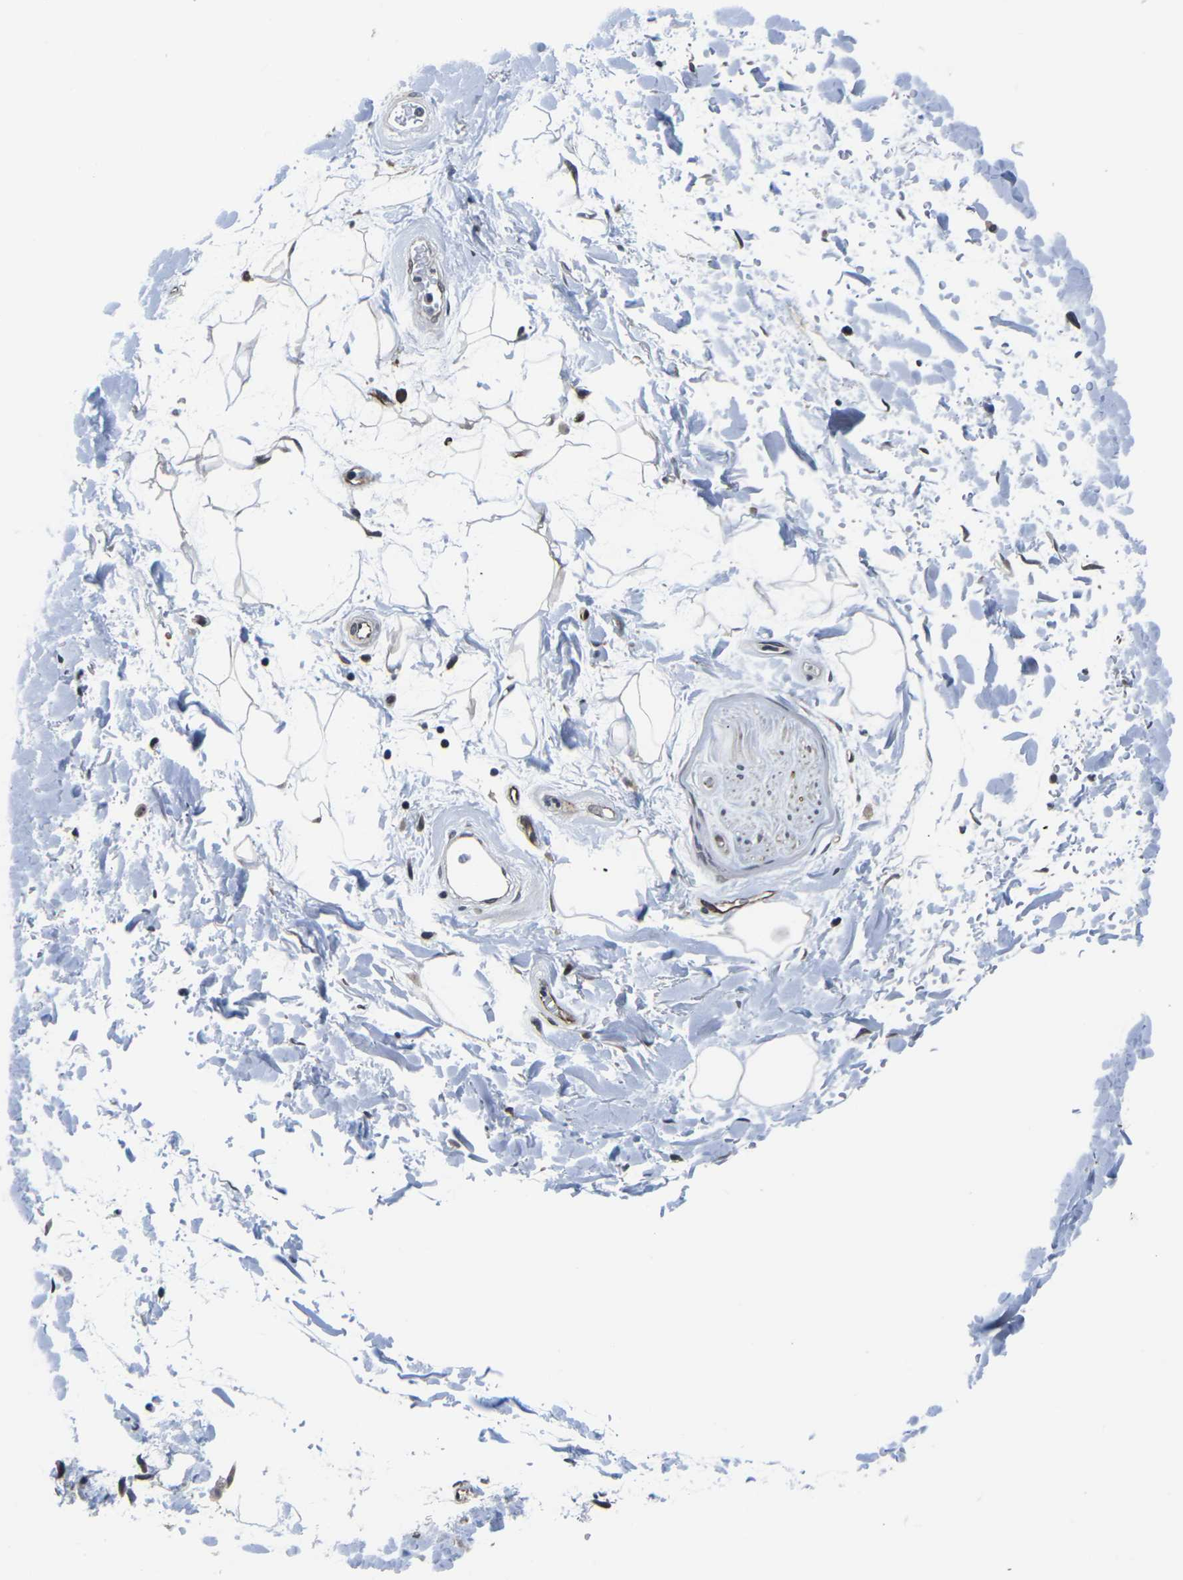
{"staining": {"intensity": "moderate", "quantity": "25%-75%", "location": "cytoplasmic/membranous"}, "tissue": "adipose tissue", "cell_type": "Adipocytes", "image_type": "normal", "snomed": [{"axis": "morphology", "description": "Normal tissue, NOS"}, {"axis": "topography", "description": "Soft tissue"}], "caption": "Adipose tissue stained with DAB (3,3'-diaminobenzidine) IHC shows medium levels of moderate cytoplasmic/membranous staining in approximately 25%-75% of adipocytes.", "gene": "CCNE1", "patient": {"sex": "male", "age": 72}}